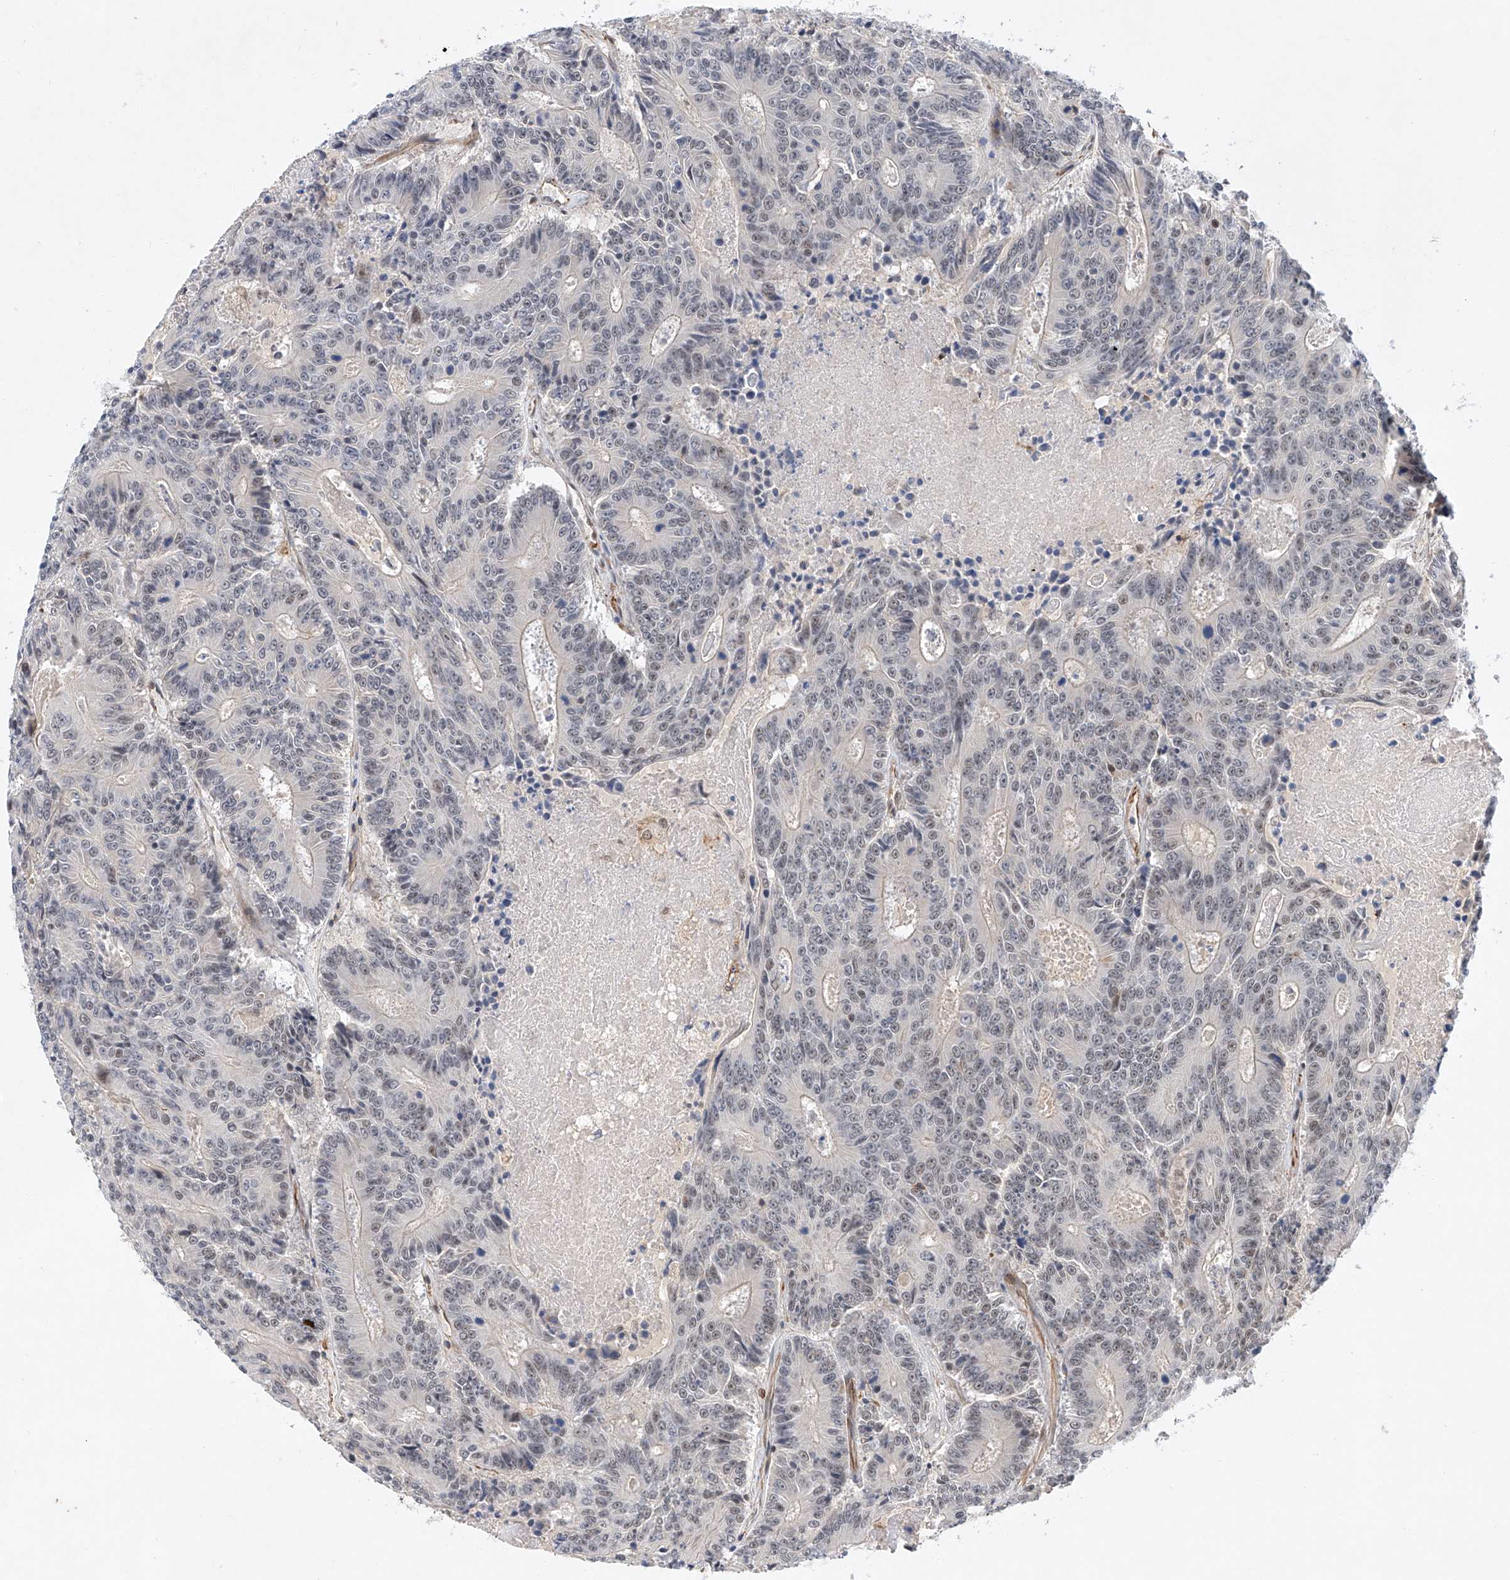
{"staining": {"intensity": "negative", "quantity": "none", "location": "none"}, "tissue": "colorectal cancer", "cell_type": "Tumor cells", "image_type": "cancer", "snomed": [{"axis": "morphology", "description": "Adenocarcinoma, NOS"}, {"axis": "topography", "description": "Colon"}], "caption": "Tumor cells show no significant staining in colorectal adenocarcinoma.", "gene": "AMD1", "patient": {"sex": "male", "age": 83}}